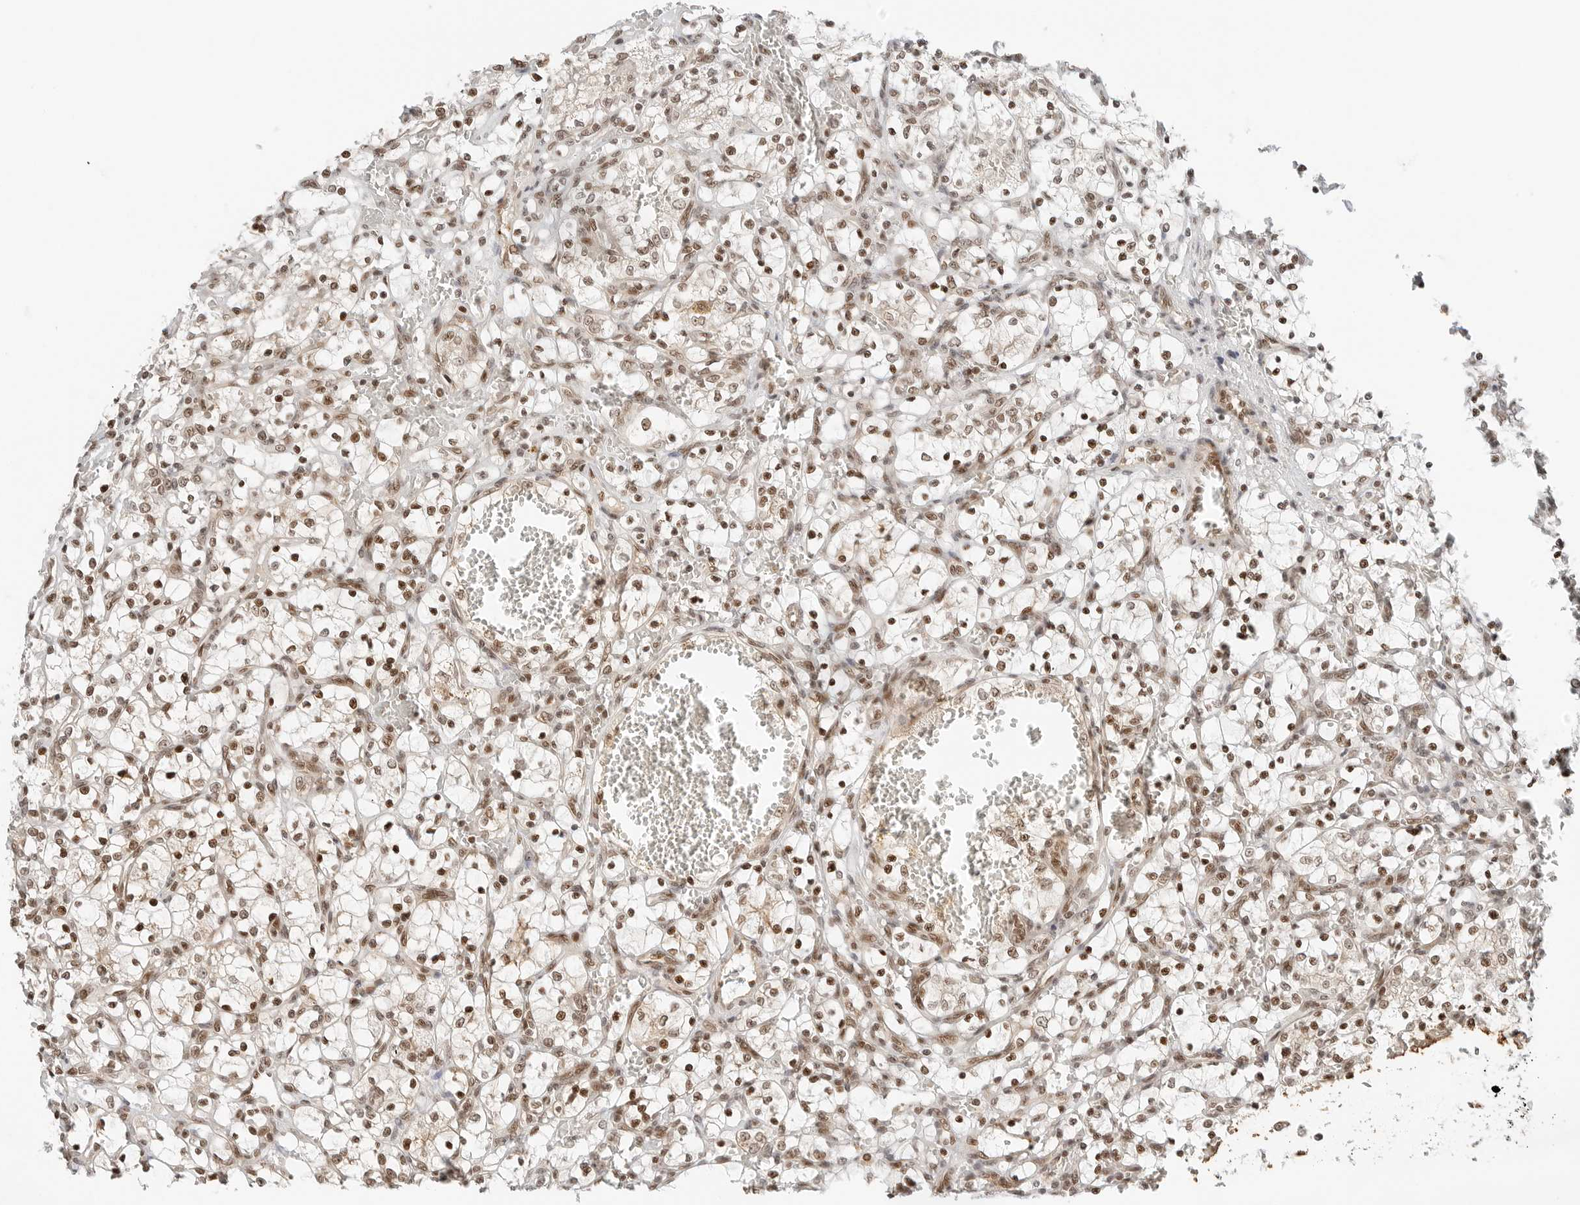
{"staining": {"intensity": "moderate", "quantity": ">75%", "location": "nuclear"}, "tissue": "renal cancer", "cell_type": "Tumor cells", "image_type": "cancer", "snomed": [{"axis": "morphology", "description": "Adenocarcinoma, NOS"}, {"axis": "topography", "description": "Kidney"}], "caption": "Renal adenocarcinoma tissue demonstrates moderate nuclear staining in approximately >75% of tumor cells", "gene": "CRTC2", "patient": {"sex": "female", "age": 69}}